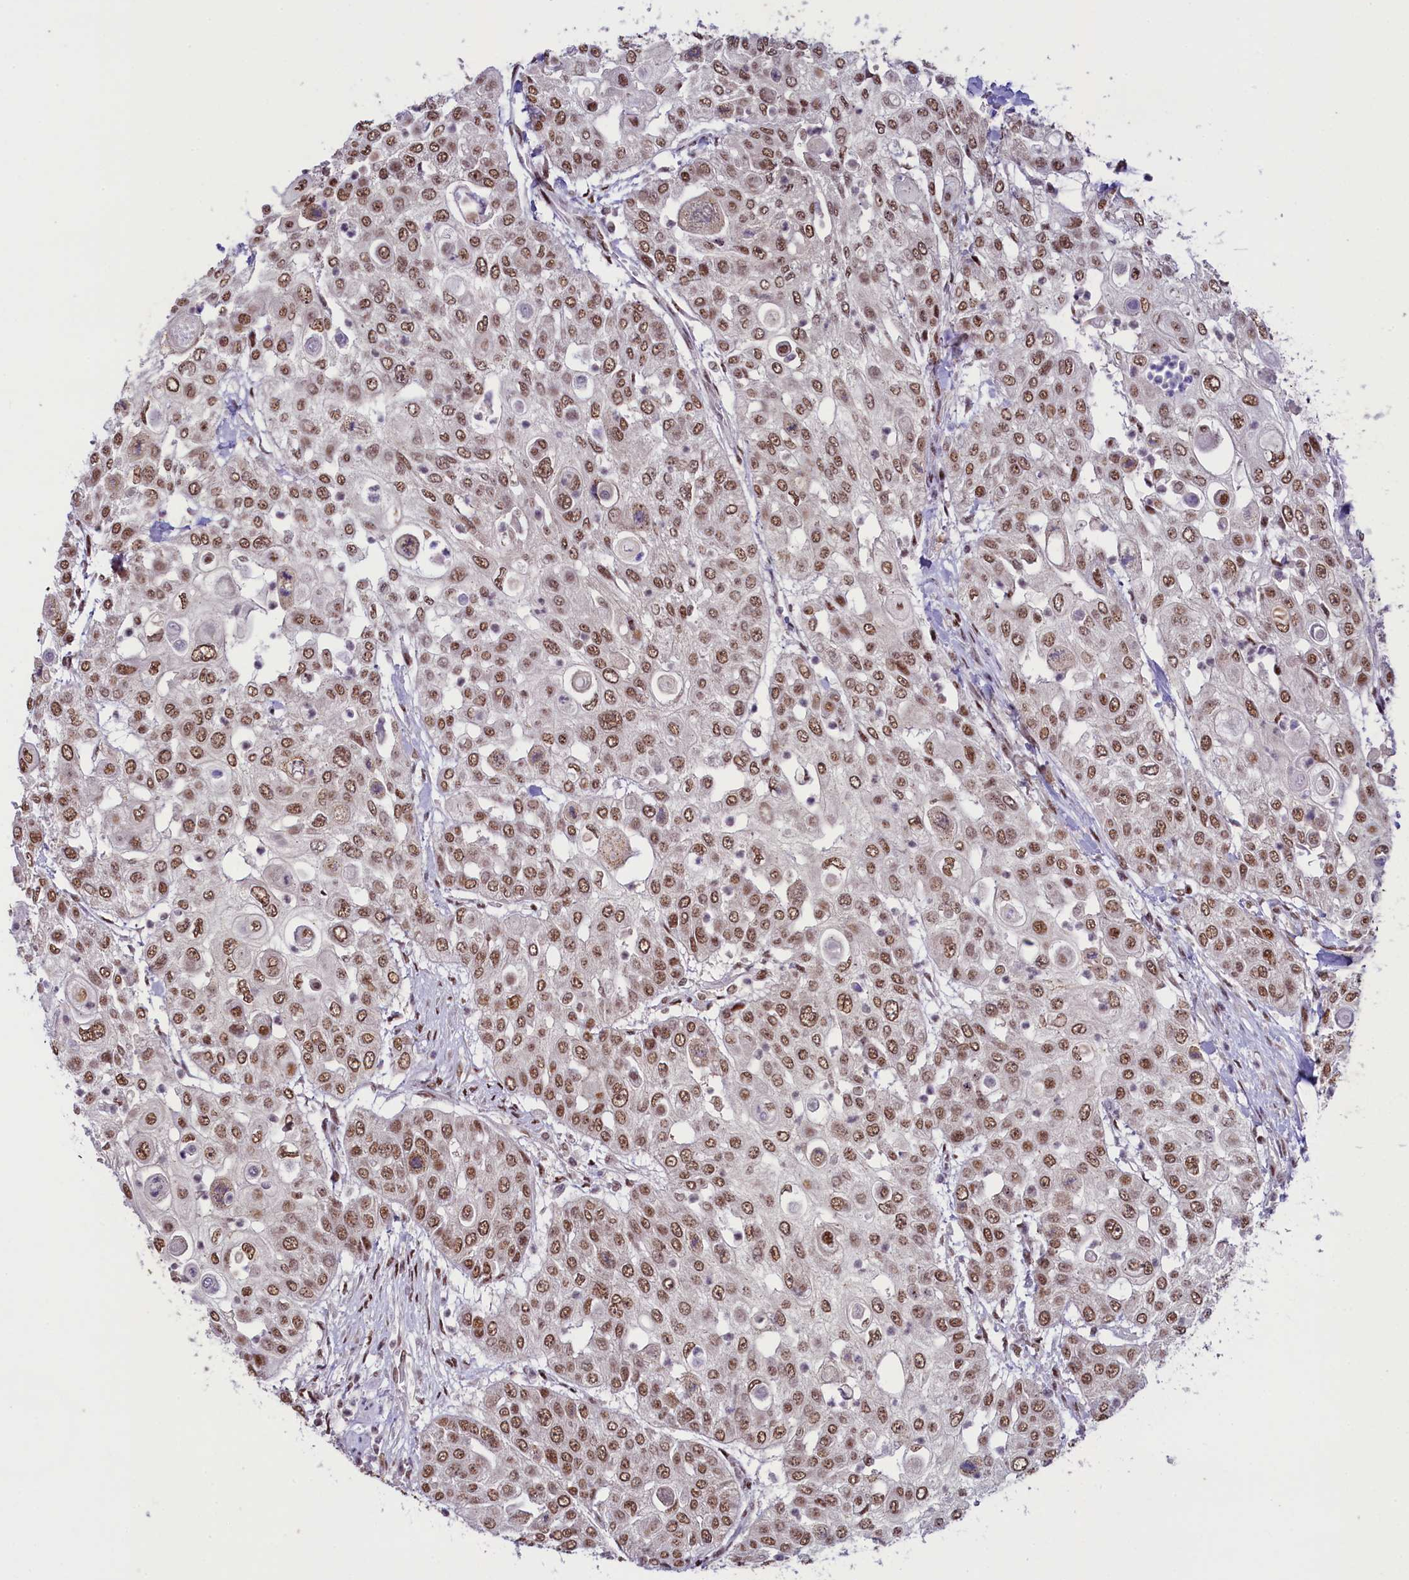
{"staining": {"intensity": "moderate", "quantity": ">75%", "location": "nuclear"}, "tissue": "urothelial cancer", "cell_type": "Tumor cells", "image_type": "cancer", "snomed": [{"axis": "morphology", "description": "Urothelial carcinoma, High grade"}, {"axis": "topography", "description": "Urinary bladder"}], "caption": "Brown immunohistochemical staining in high-grade urothelial carcinoma shows moderate nuclear expression in about >75% of tumor cells.", "gene": "ANKS3", "patient": {"sex": "female", "age": 79}}